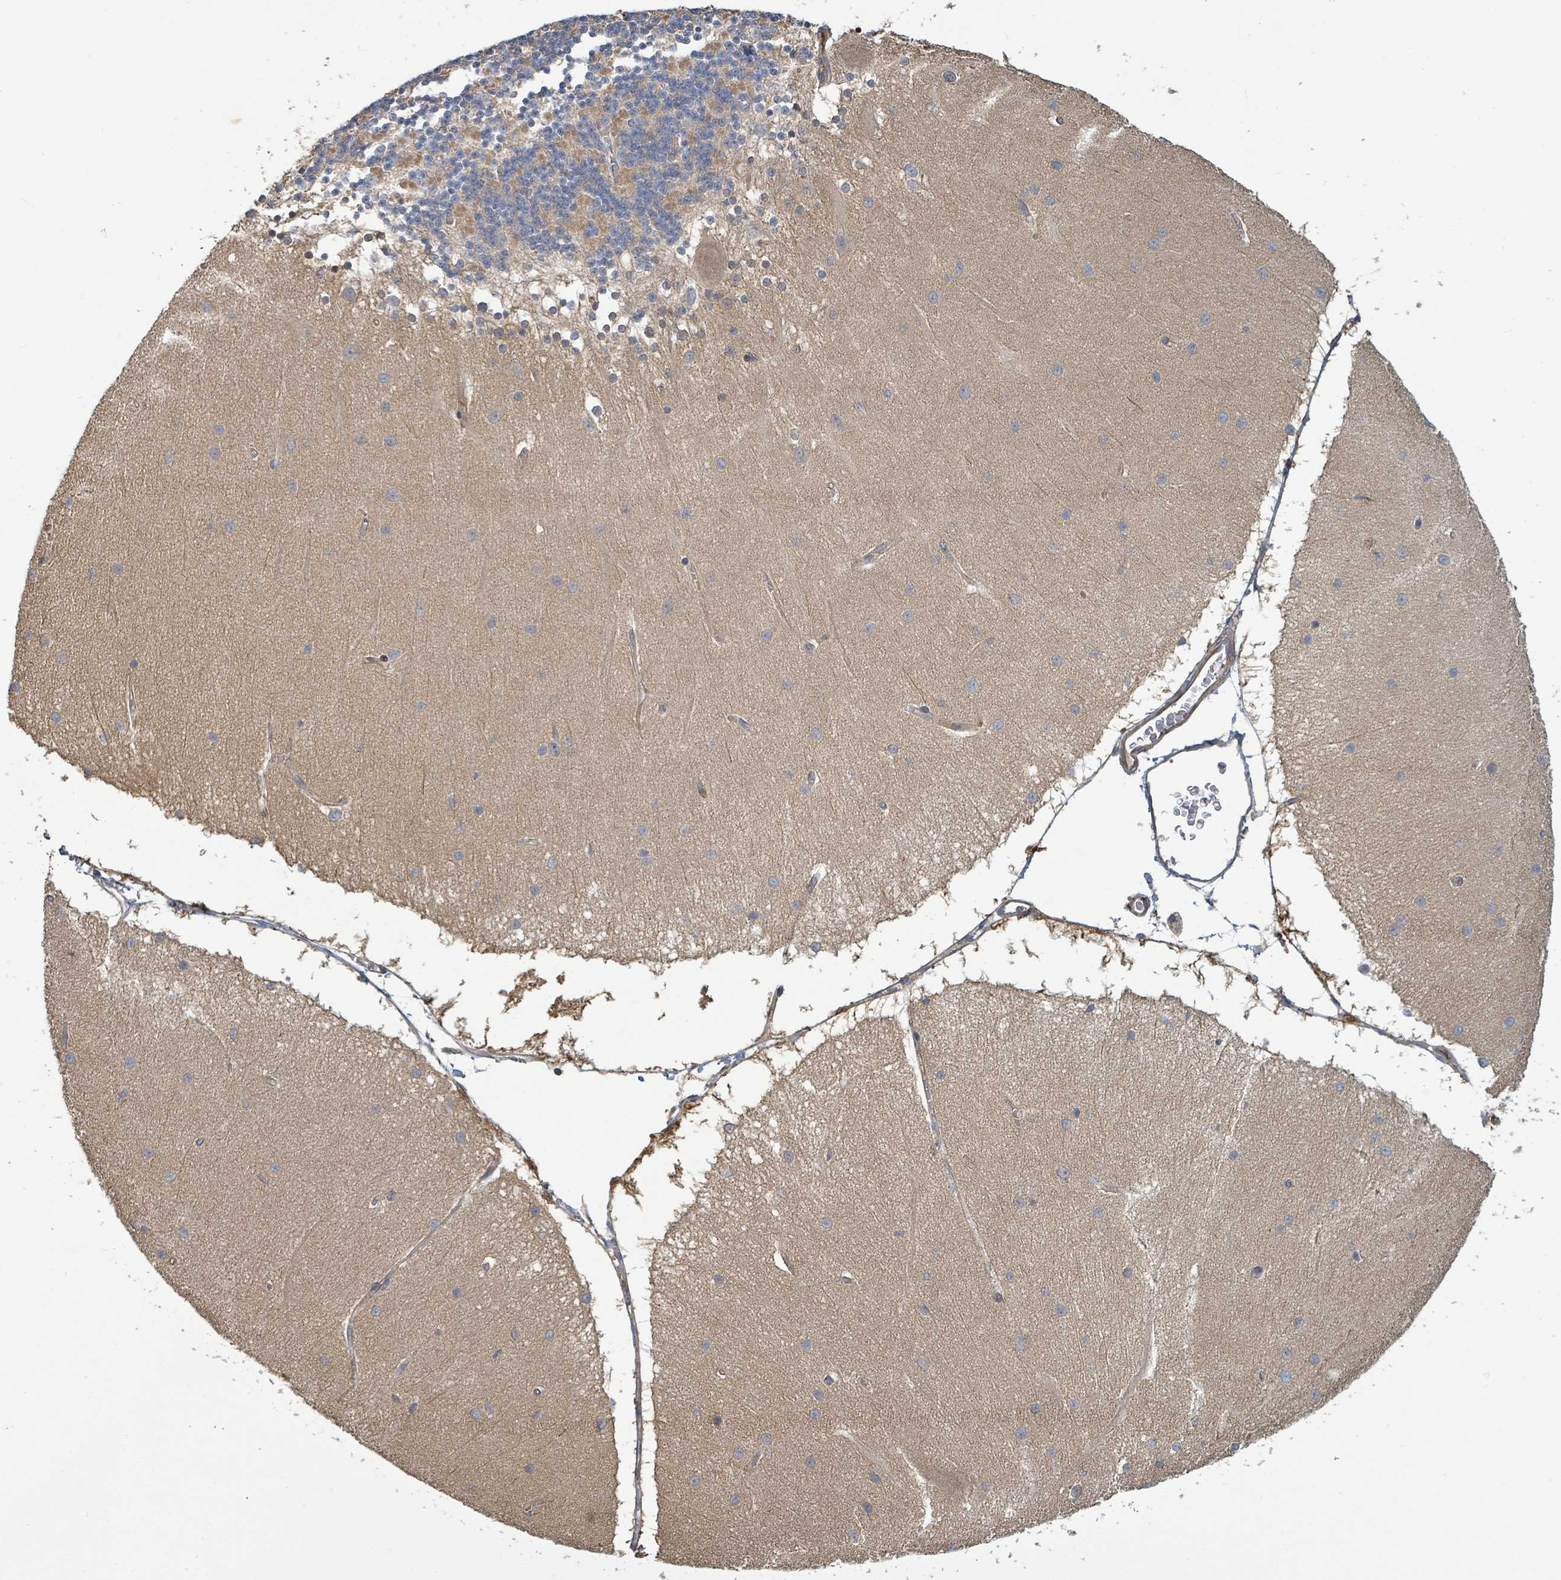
{"staining": {"intensity": "negative", "quantity": "none", "location": "none"}, "tissue": "cerebellum", "cell_type": "Cells in granular layer", "image_type": "normal", "snomed": [{"axis": "morphology", "description": "Normal tissue, NOS"}, {"axis": "topography", "description": "Cerebellum"}], "caption": "The histopathology image displays no staining of cells in granular layer in normal cerebellum. The staining was performed using DAB to visualize the protein expression in brown, while the nuclei were stained in blue with hematoxylin (Magnification: 20x).", "gene": "STARD4", "patient": {"sex": "female", "age": 54}}